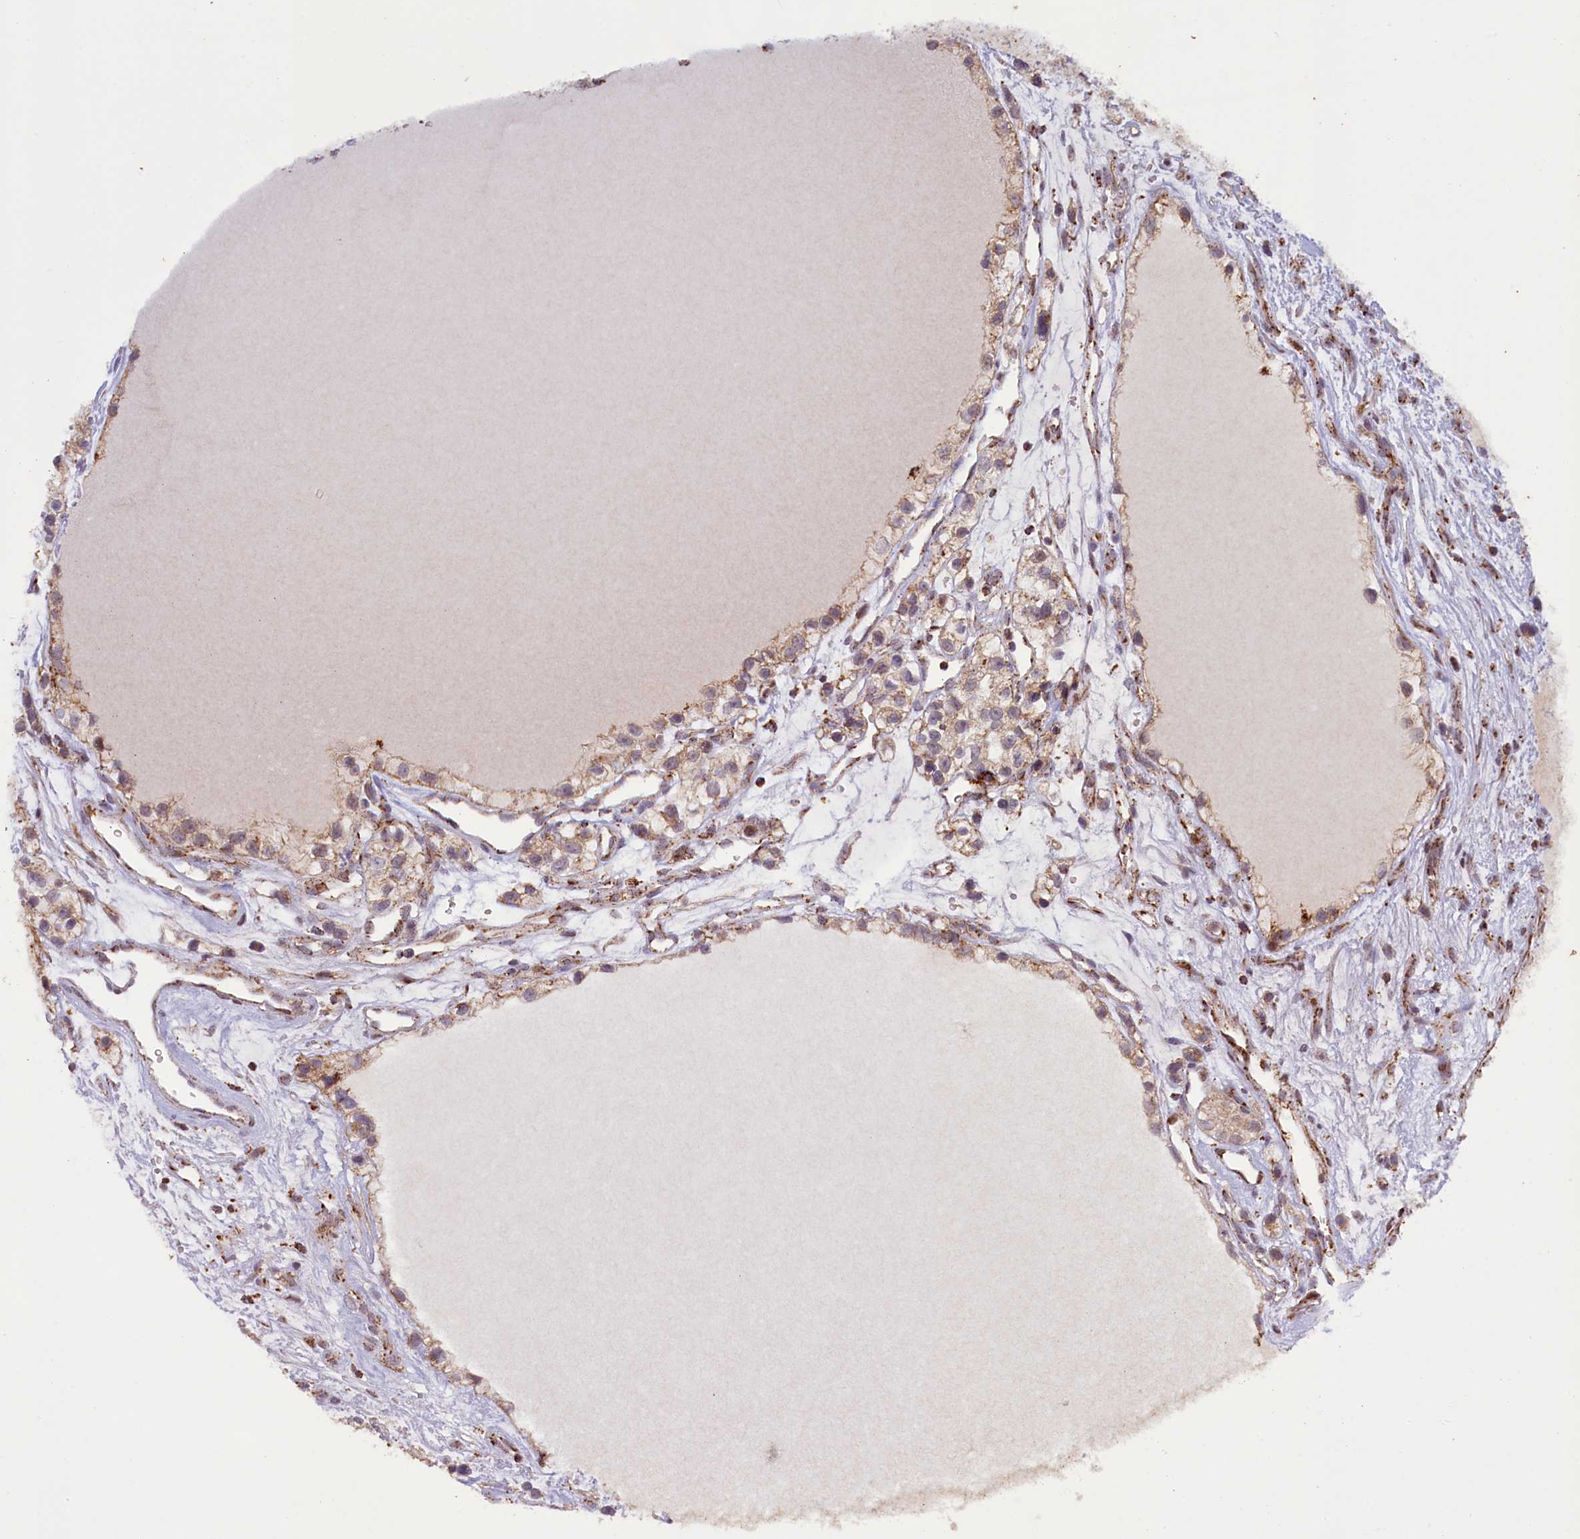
{"staining": {"intensity": "weak", "quantity": ">75%", "location": "cytoplasmic/membranous"}, "tissue": "renal cancer", "cell_type": "Tumor cells", "image_type": "cancer", "snomed": [{"axis": "morphology", "description": "Adenocarcinoma, NOS"}, {"axis": "topography", "description": "Kidney"}], "caption": "Weak cytoplasmic/membranous positivity for a protein is identified in about >75% of tumor cells of adenocarcinoma (renal) using immunohistochemistry.", "gene": "DYNC2H1", "patient": {"sex": "female", "age": 57}}